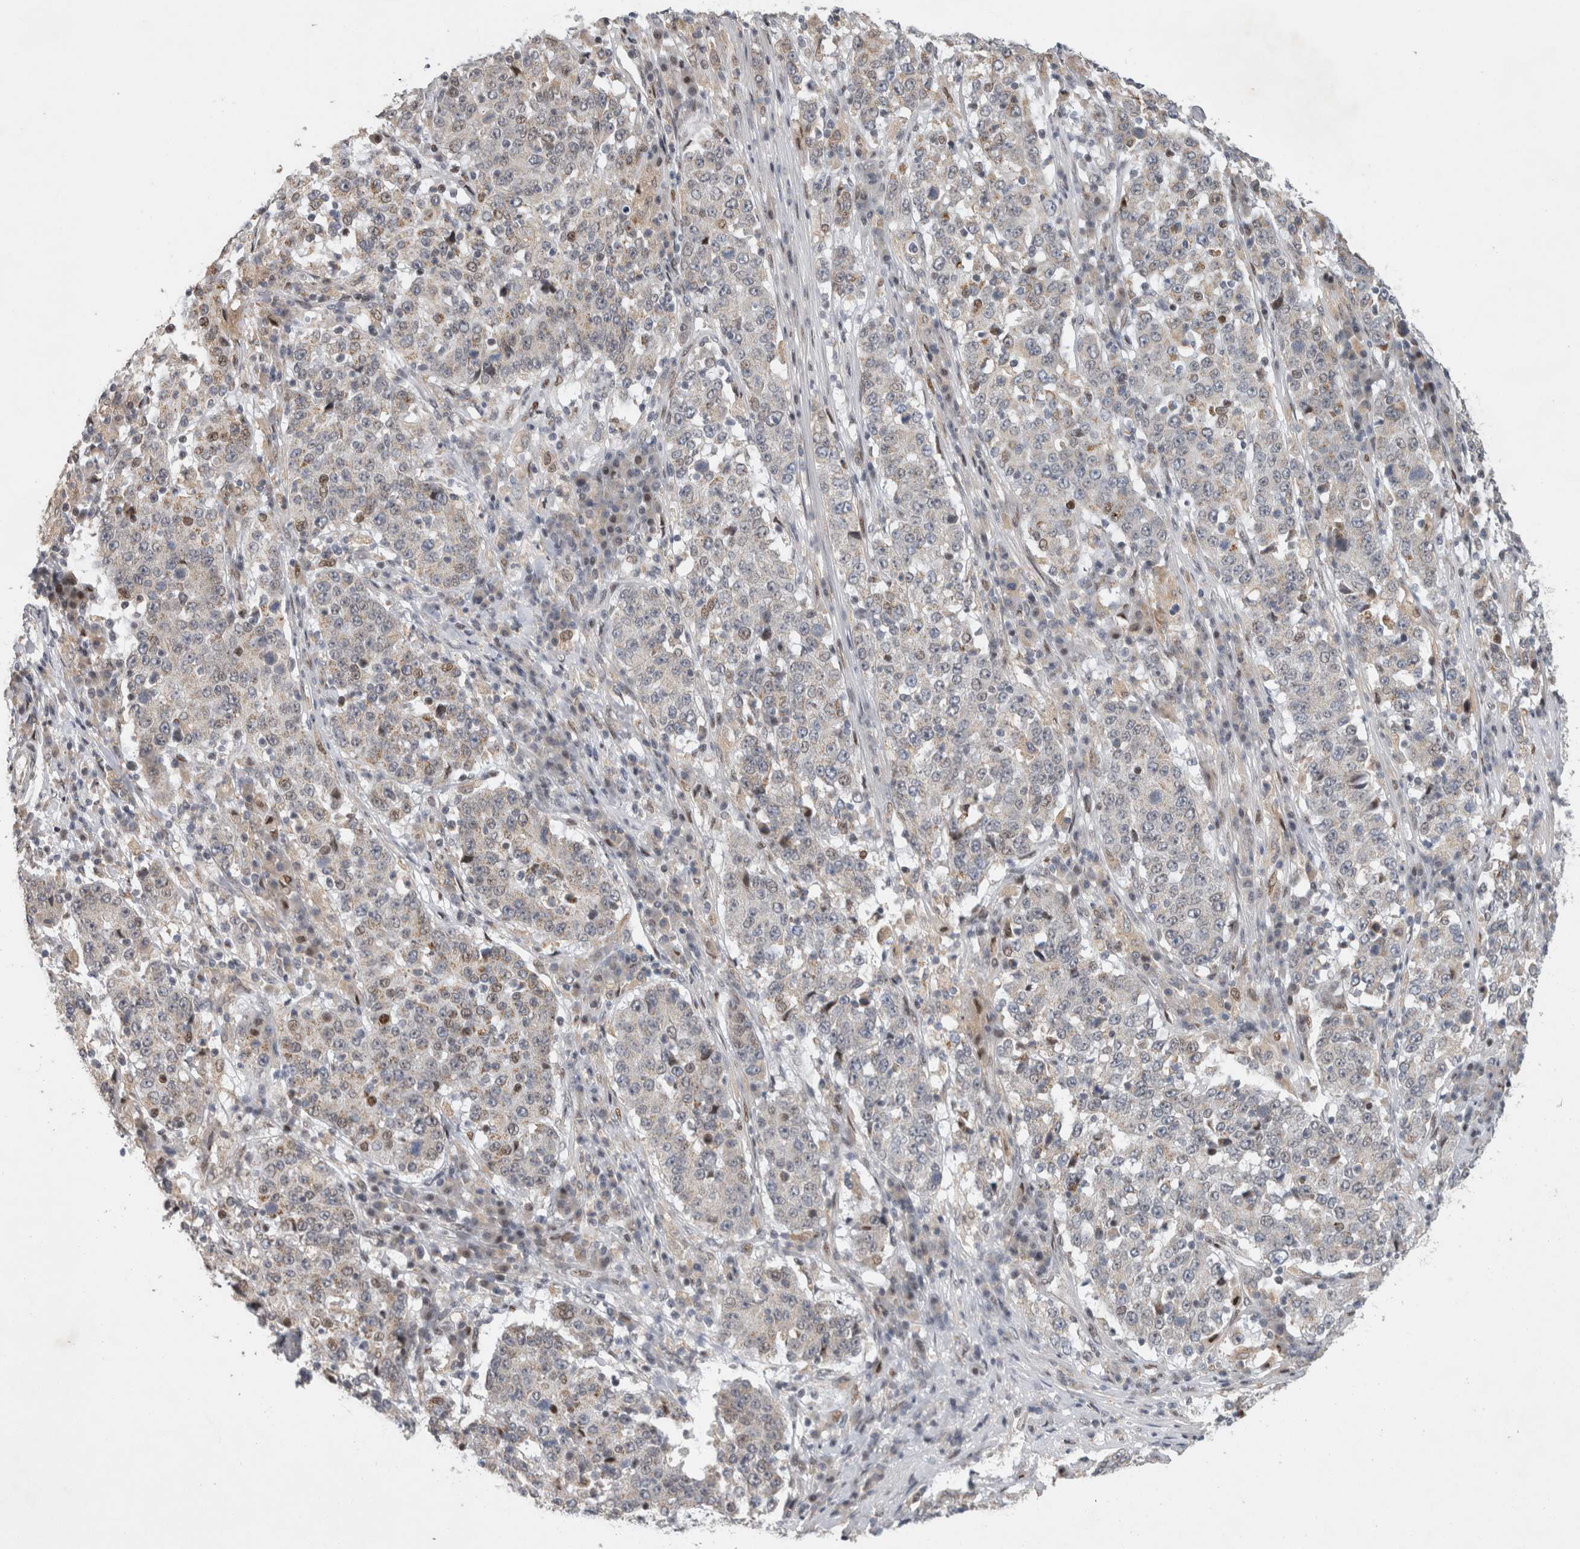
{"staining": {"intensity": "negative", "quantity": "none", "location": "none"}, "tissue": "stomach cancer", "cell_type": "Tumor cells", "image_type": "cancer", "snomed": [{"axis": "morphology", "description": "Adenocarcinoma, NOS"}, {"axis": "topography", "description": "Stomach"}], "caption": "The histopathology image exhibits no significant expression in tumor cells of adenocarcinoma (stomach).", "gene": "C8orf58", "patient": {"sex": "male", "age": 59}}